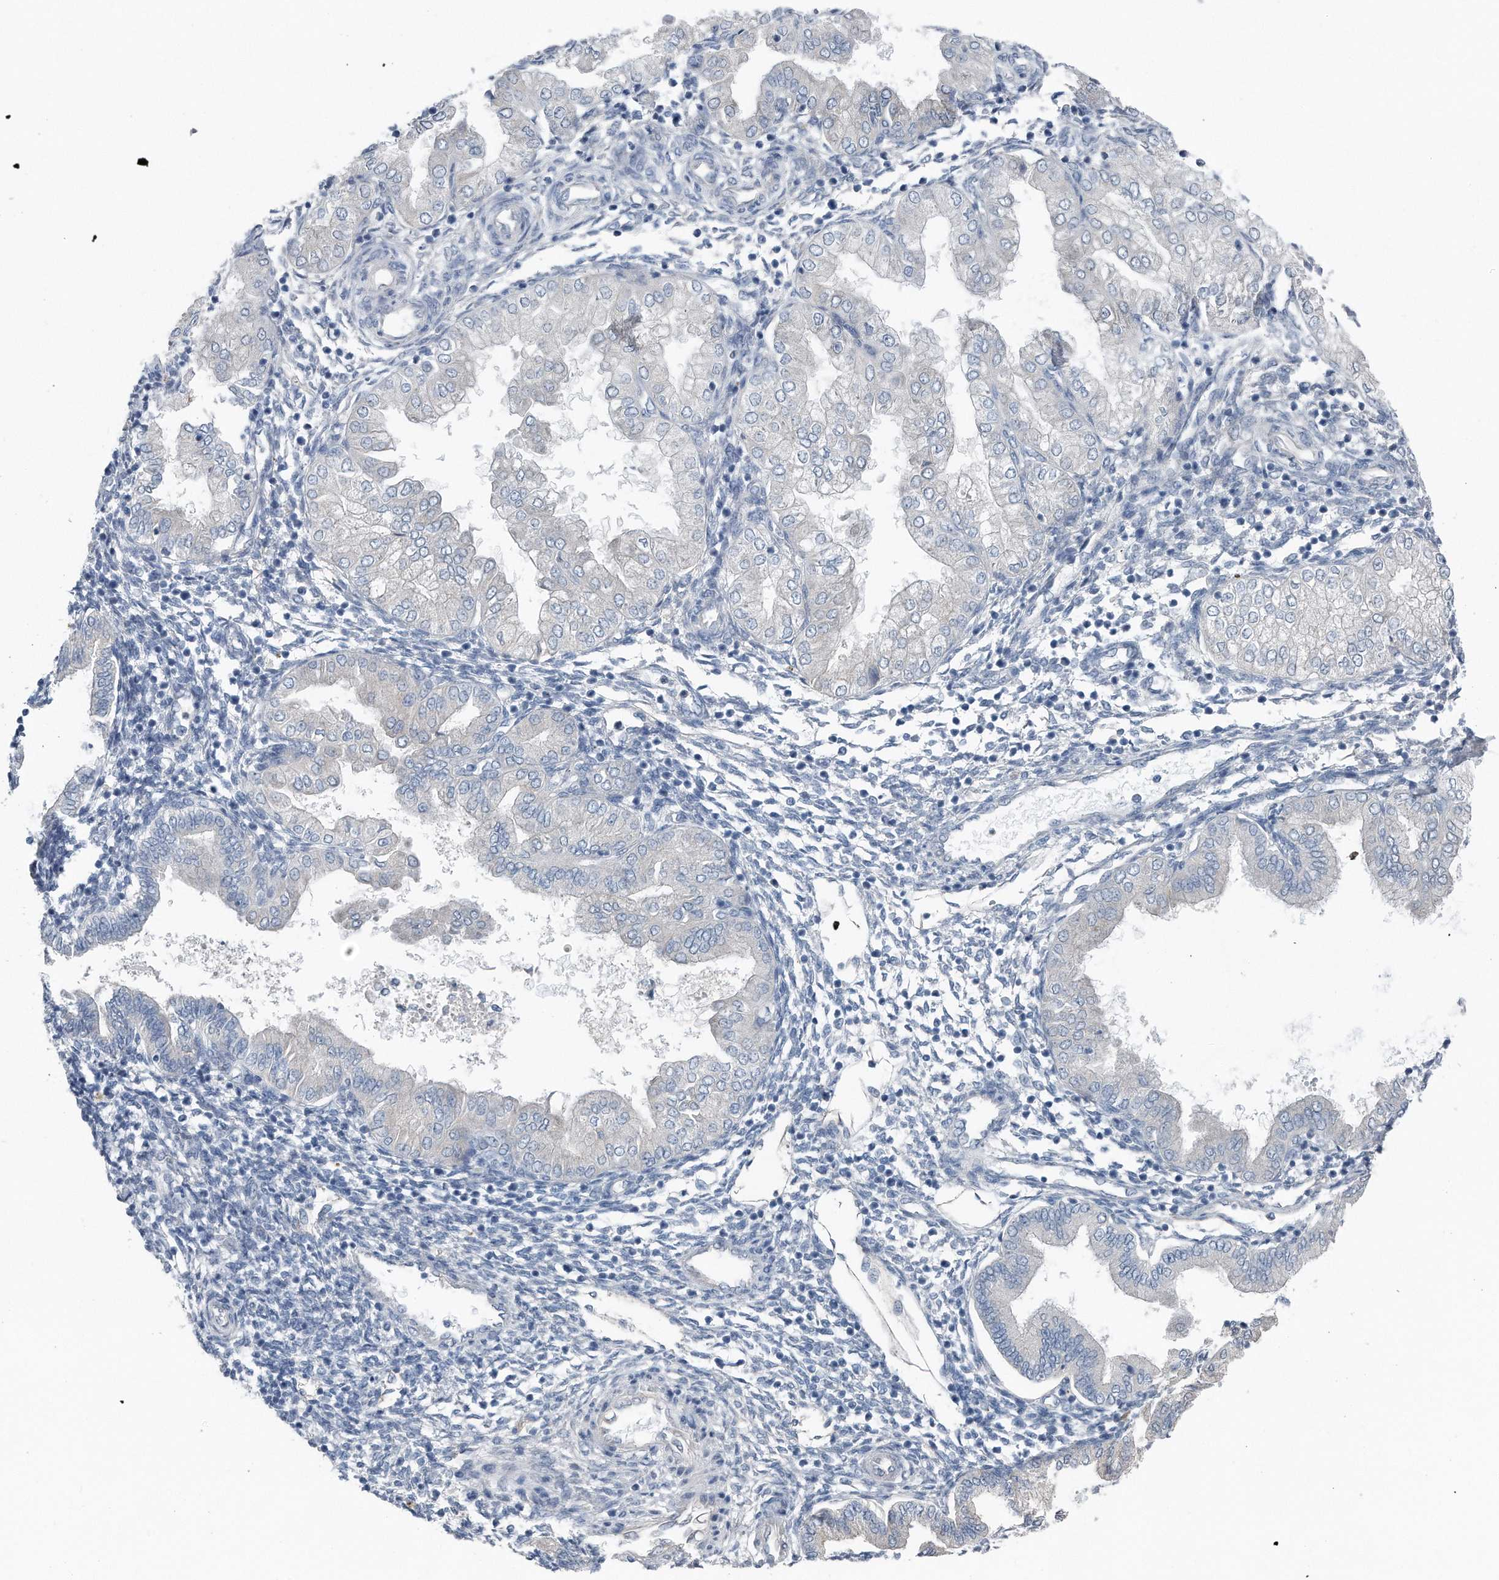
{"staining": {"intensity": "negative", "quantity": "none", "location": "none"}, "tissue": "endometrium", "cell_type": "Cells in endometrial stroma", "image_type": "normal", "snomed": [{"axis": "morphology", "description": "Normal tissue, NOS"}, {"axis": "topography", "description": "Endometrium"}], "caption": "There is no significant positivity in cells in endometrial stroma of endometrium. (DAB immunohistochemistry, high magnification).", "gene": "YRDC", "patient": {"sex": "female", "age": 53}}